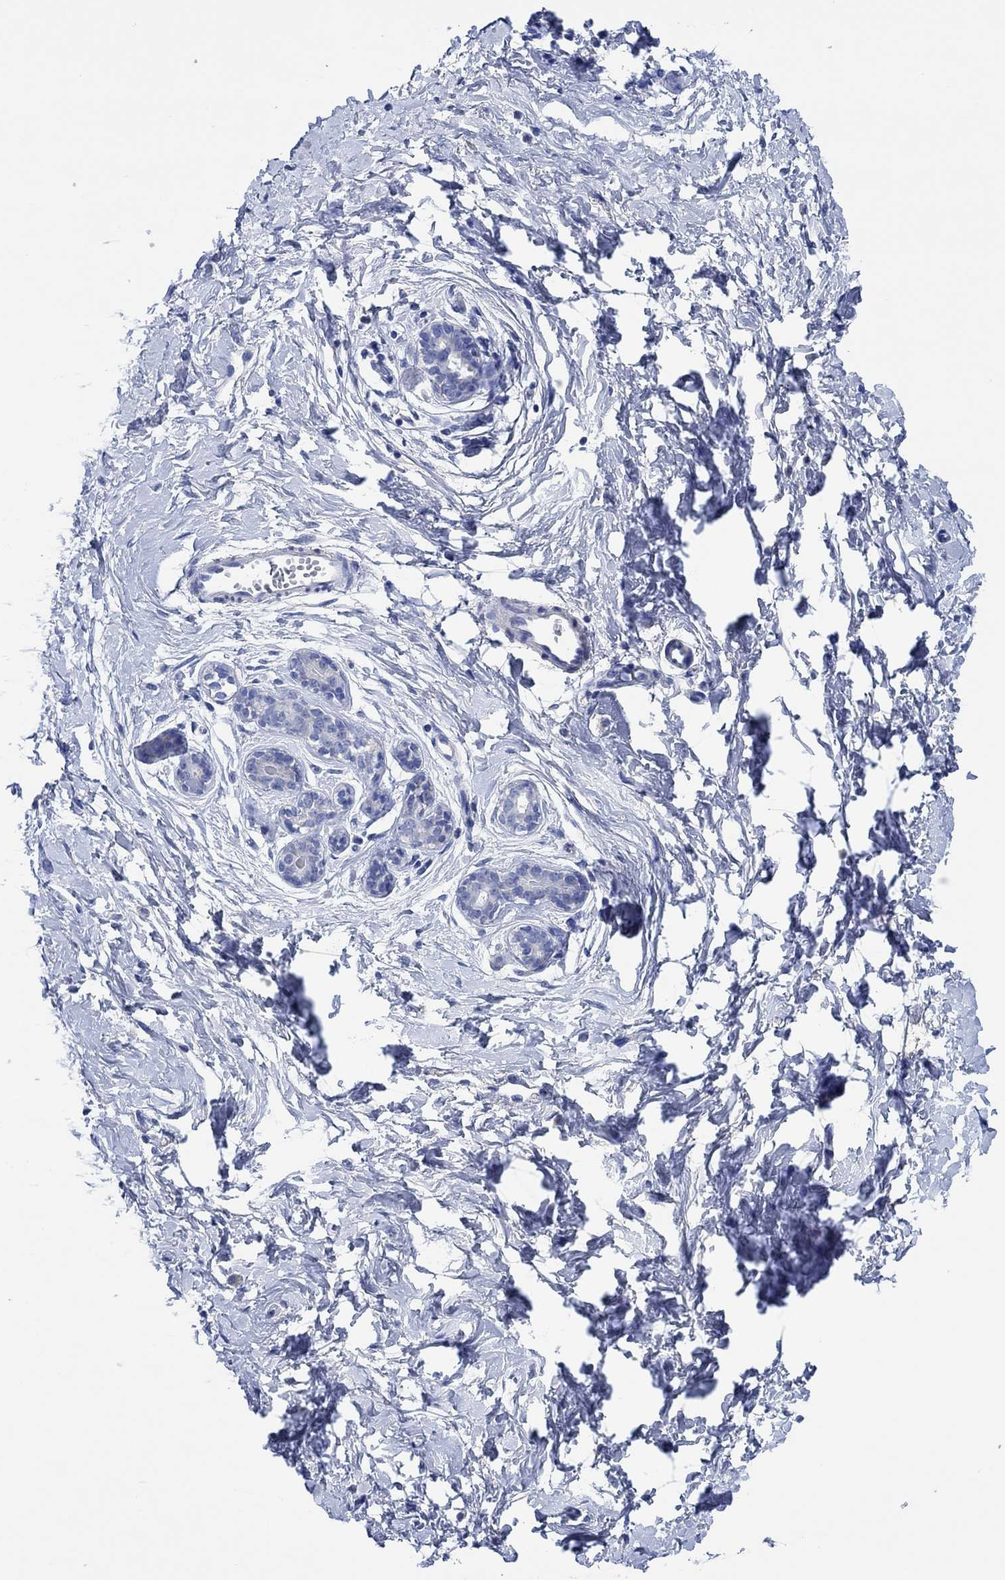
{"staining": {"intensity": "negative", "quantity": "none", "location": "none"}, "tissue": "breast", "cell_type": "Adipocytes", "image_type": "normal", "snomed": [{"axis": "morphology", "description": "Normal tissue, NOS"}, {"axis": "topography", "description": "Breast"}], "caption": "This is an immunohistochemistry photomicrograph of normal breast. There is no expression in adipocytes.", "gene": "CPNE6", "patient": {"sex": "female", "age": 37}}